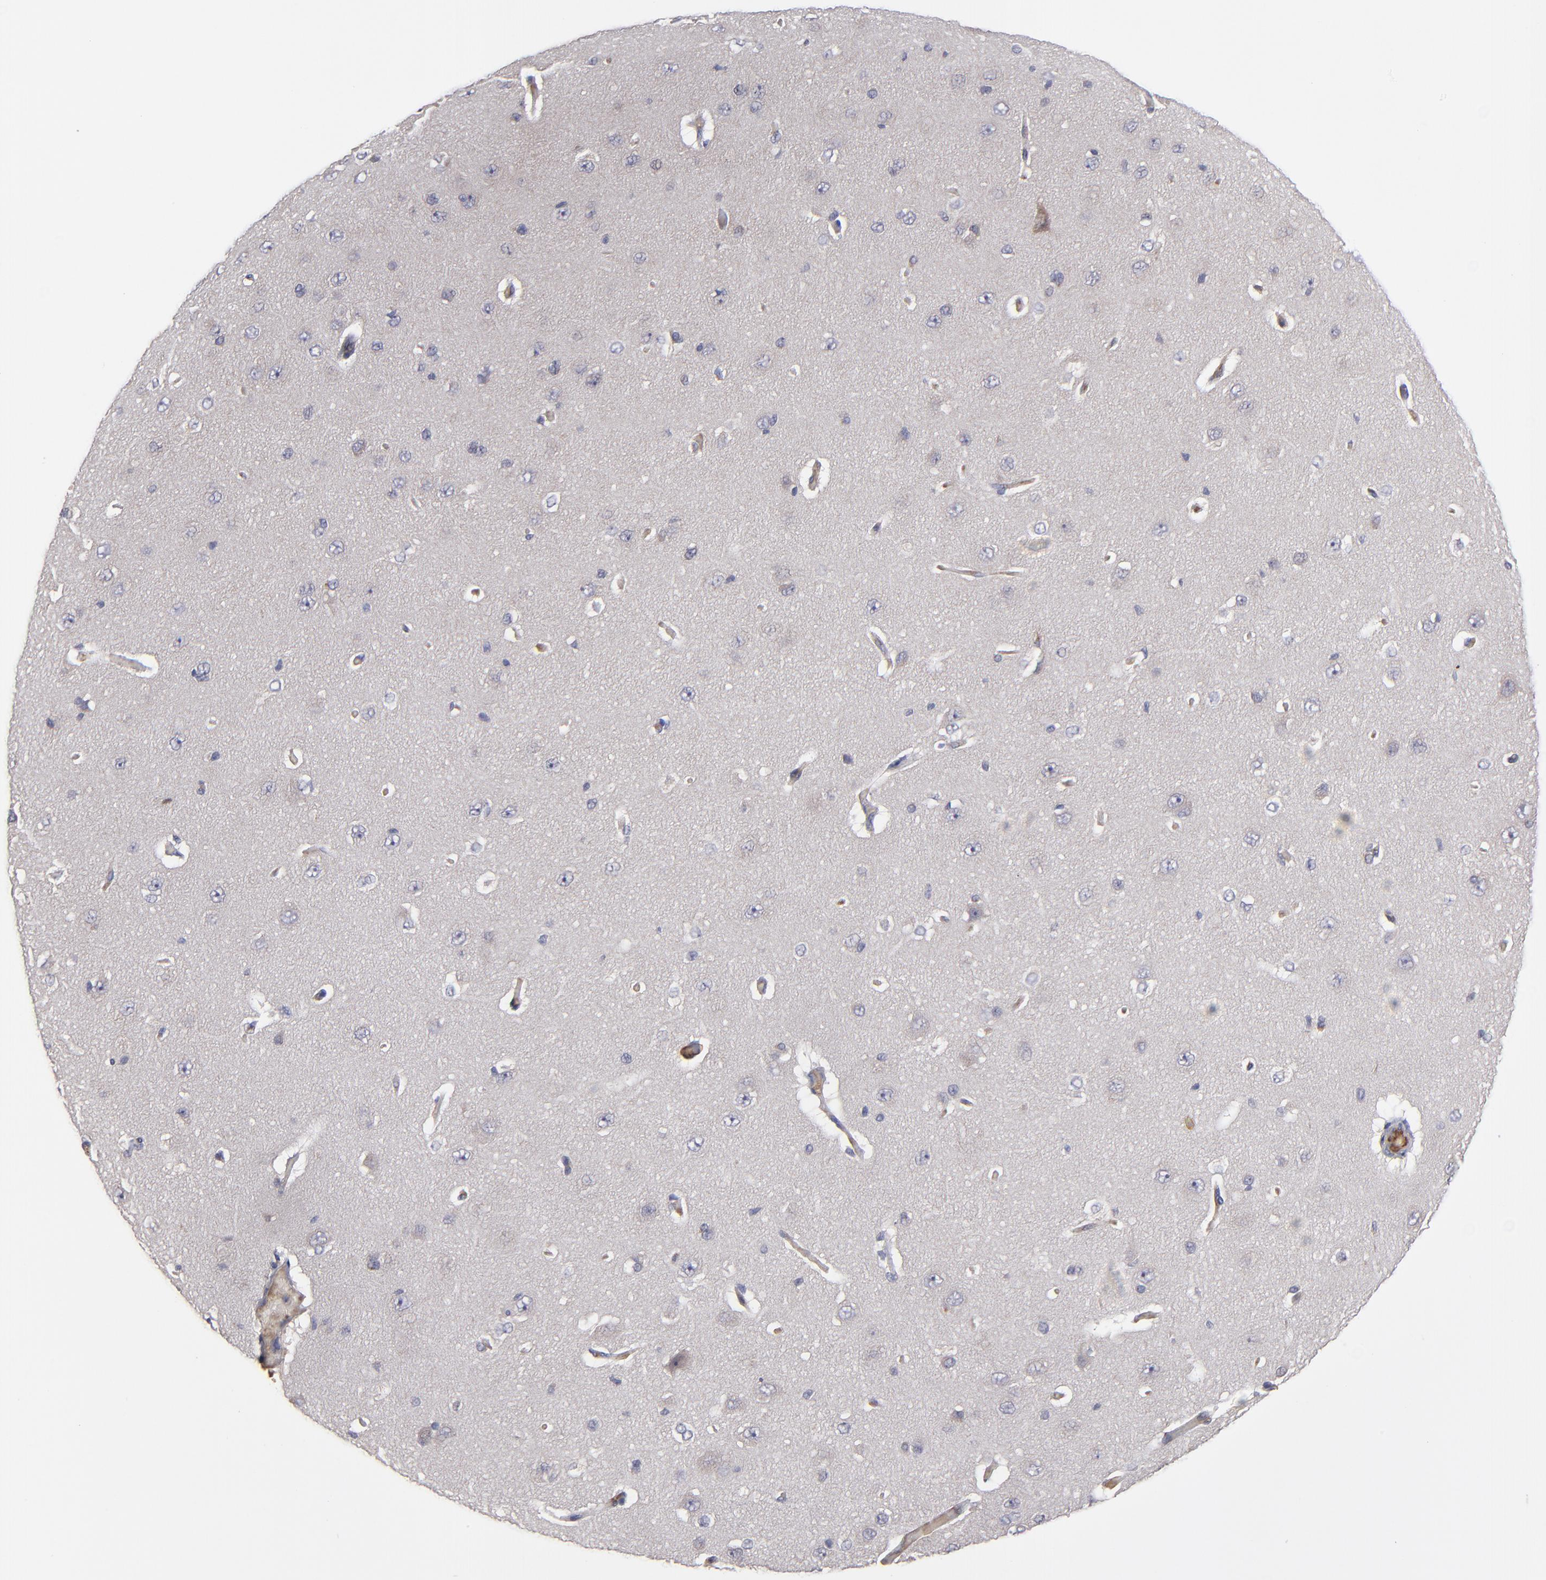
{"staining": {"intensity": "negative", "quantity": "none", "location": "none"}, "tissue": "cerebral cortex", "cell_type": "Endothelial cells", "image_type": "normal", "snomed": [{"axis": "morphology", "description": "Normal tissue, NOS"}, {"axis": "topography", "description": "Cerebral cortex"}], "caption": "An immunohistochemistry image of unremarkable cerebral cortex is shown. There is no staining in endothelial cells of cerebral cortex. (DAB (3,3'-diaminobenzidine) IHC, high magnification).", "gene": "EXD2", "patient": {"sex": "female", "age": 45}}